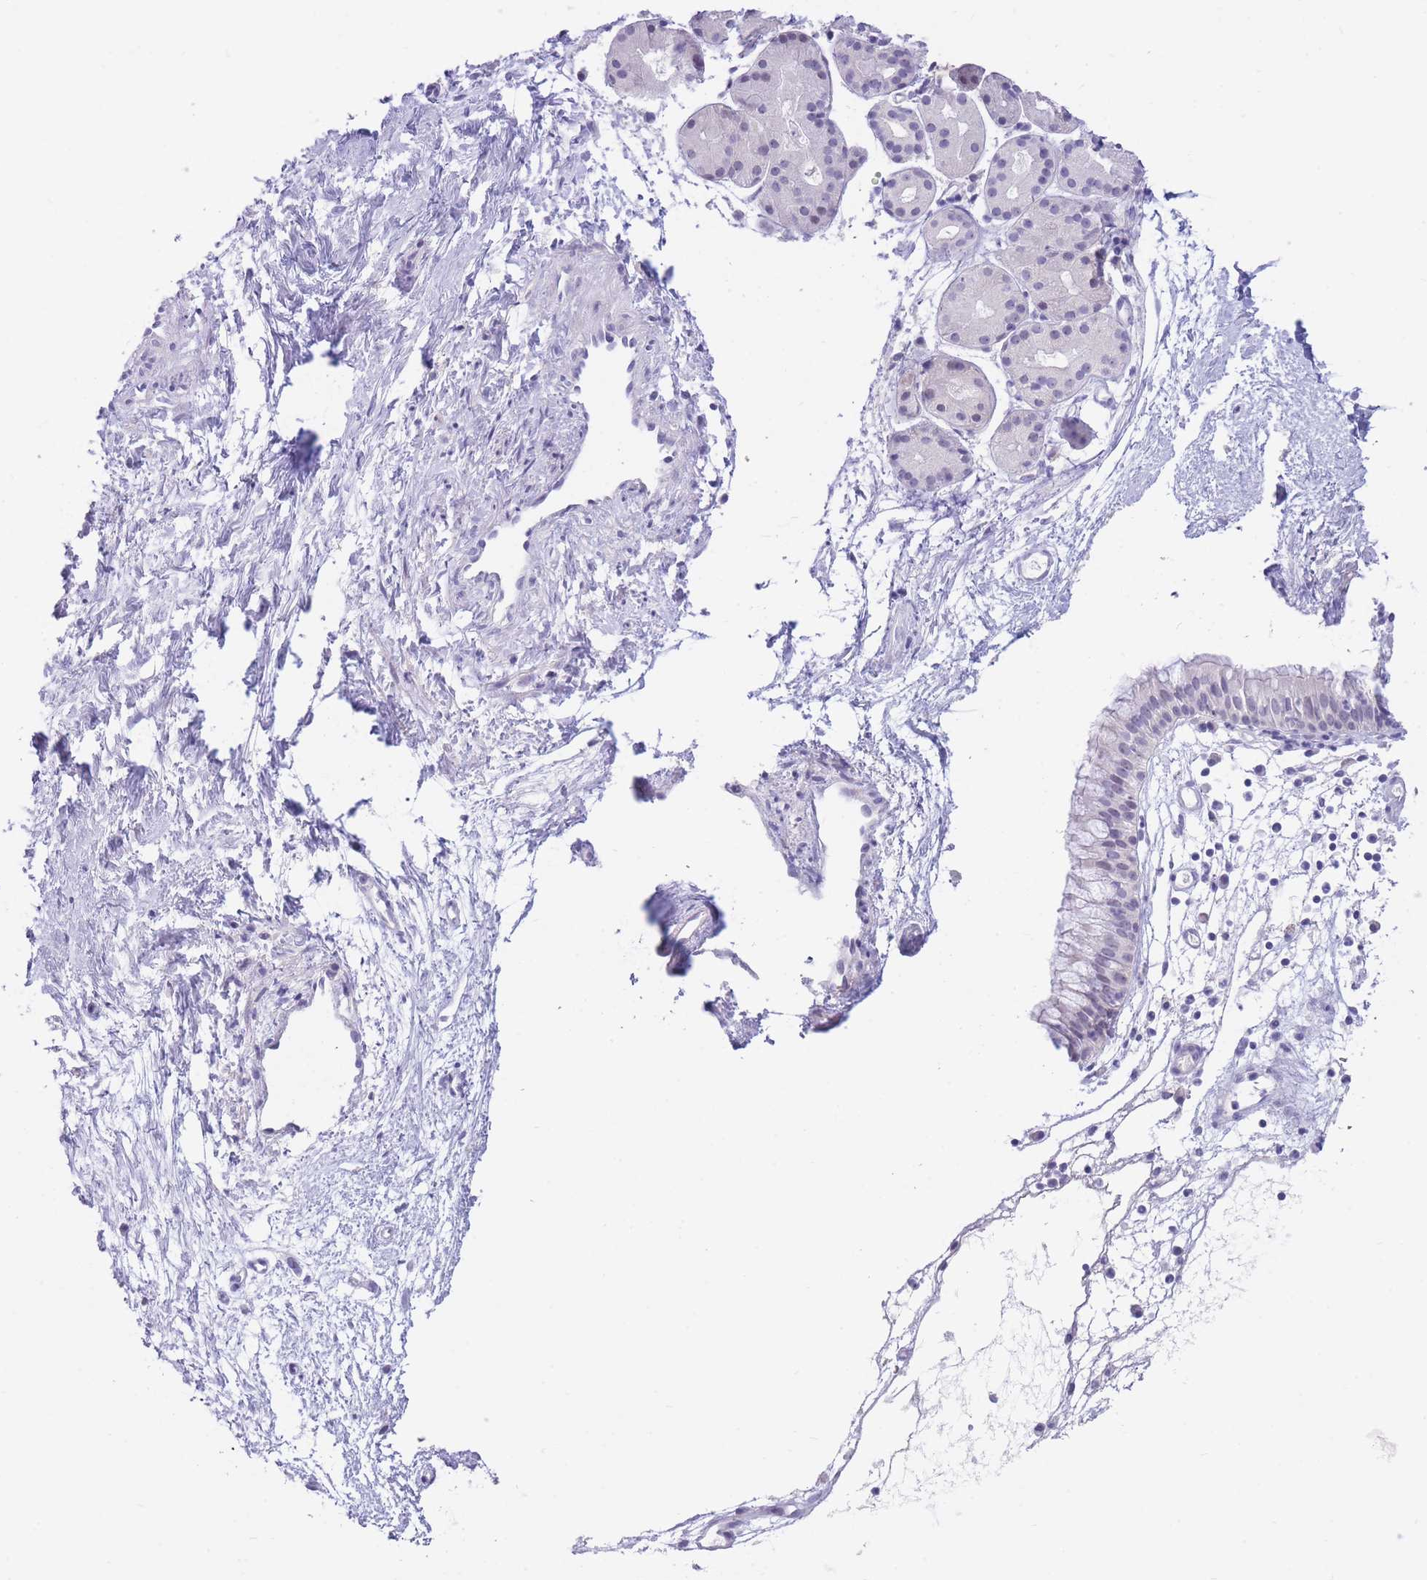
{"staining": {"intensity": "negative", "quantity": "none", "location": "none"}, "tissue": "nasopharynx", "cell_type": "Respiratory epithelial cells", "image_type": "normal", "snomed": [{"axis": "morphology", "description": "Normal tissue, NOS"}, {"axis": "topography", "description": "Nasopharynx"}], "caption": "The micrograph reveals no staining of respiratory epithelial cells in benign nasopharynx. (DAB immunohistochemistry, high magnification).", "gene": "FBXO46", "patient": {"sex": "male", "age": 82}}